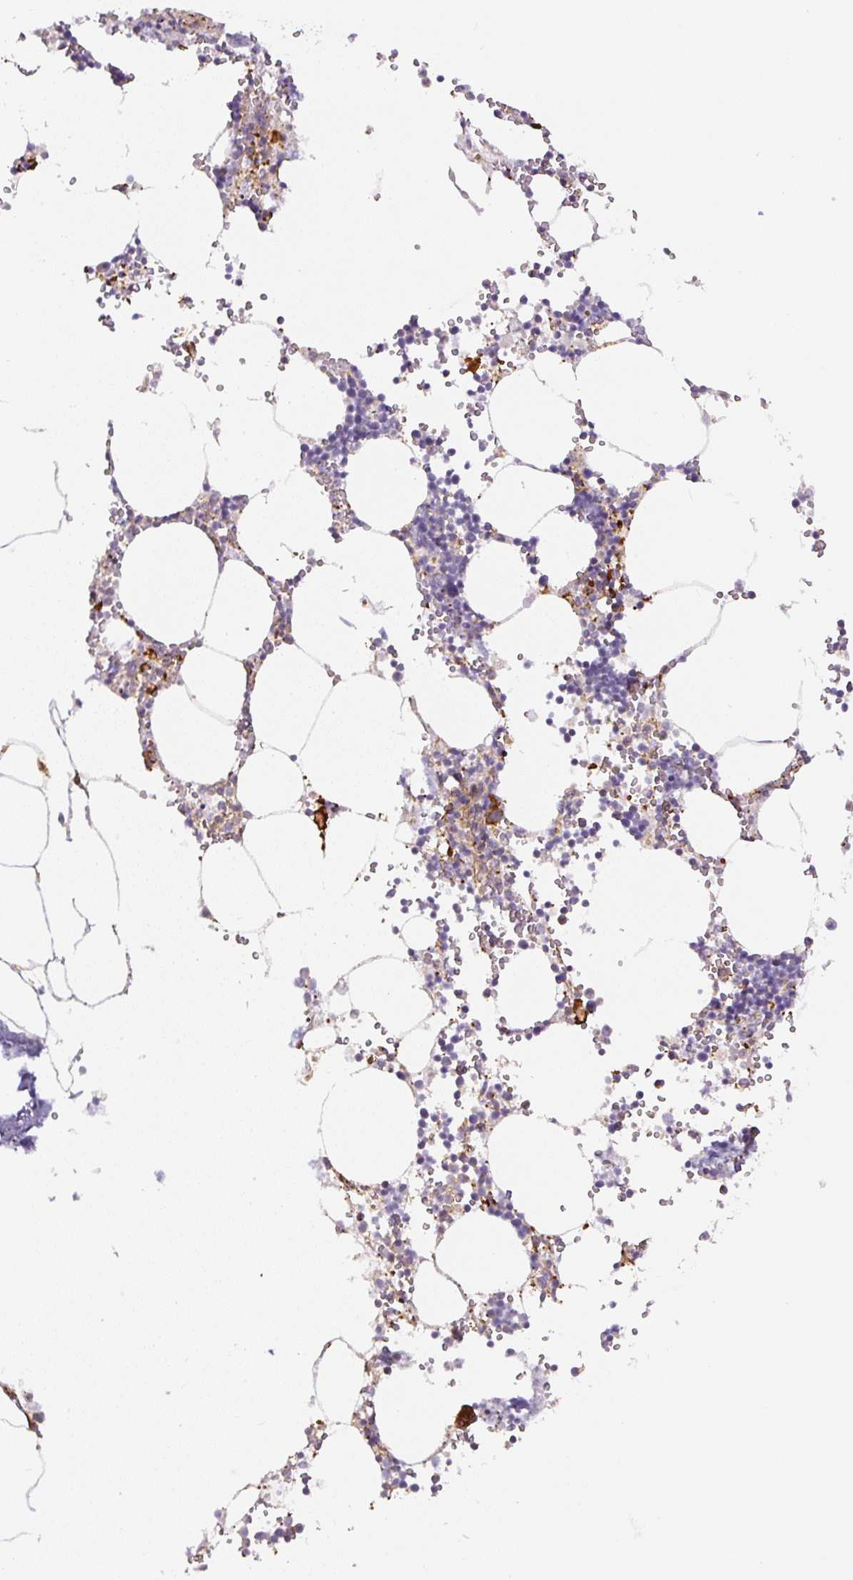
{"staining": {"intensity": "strong", "quantity": "<25%", "location": "cytoplasmic/membranous"}, "tissue": "bone marrow", "cell_type": "Hematopoietic cells", "image_type": "normal", "snomed": [{"axis": "morphology", "description": "Normal tissue, NOS"}, {"axis": "topography", "description": "Bone marrow"}], "caption": "DAB immunohistochemical staining of normal bone marrow reveals strong cytoplasmic/membranous protein expression in approximately <25% of hematopoietic cells. (Stains: DAB (3,3'-diaminobenzidine) in brown, nuclei in blue, Microscopy: brightfield microscopy at high magnification).", "gene": "MYL12A", "patient": {"sex": "male", "age": 54}}